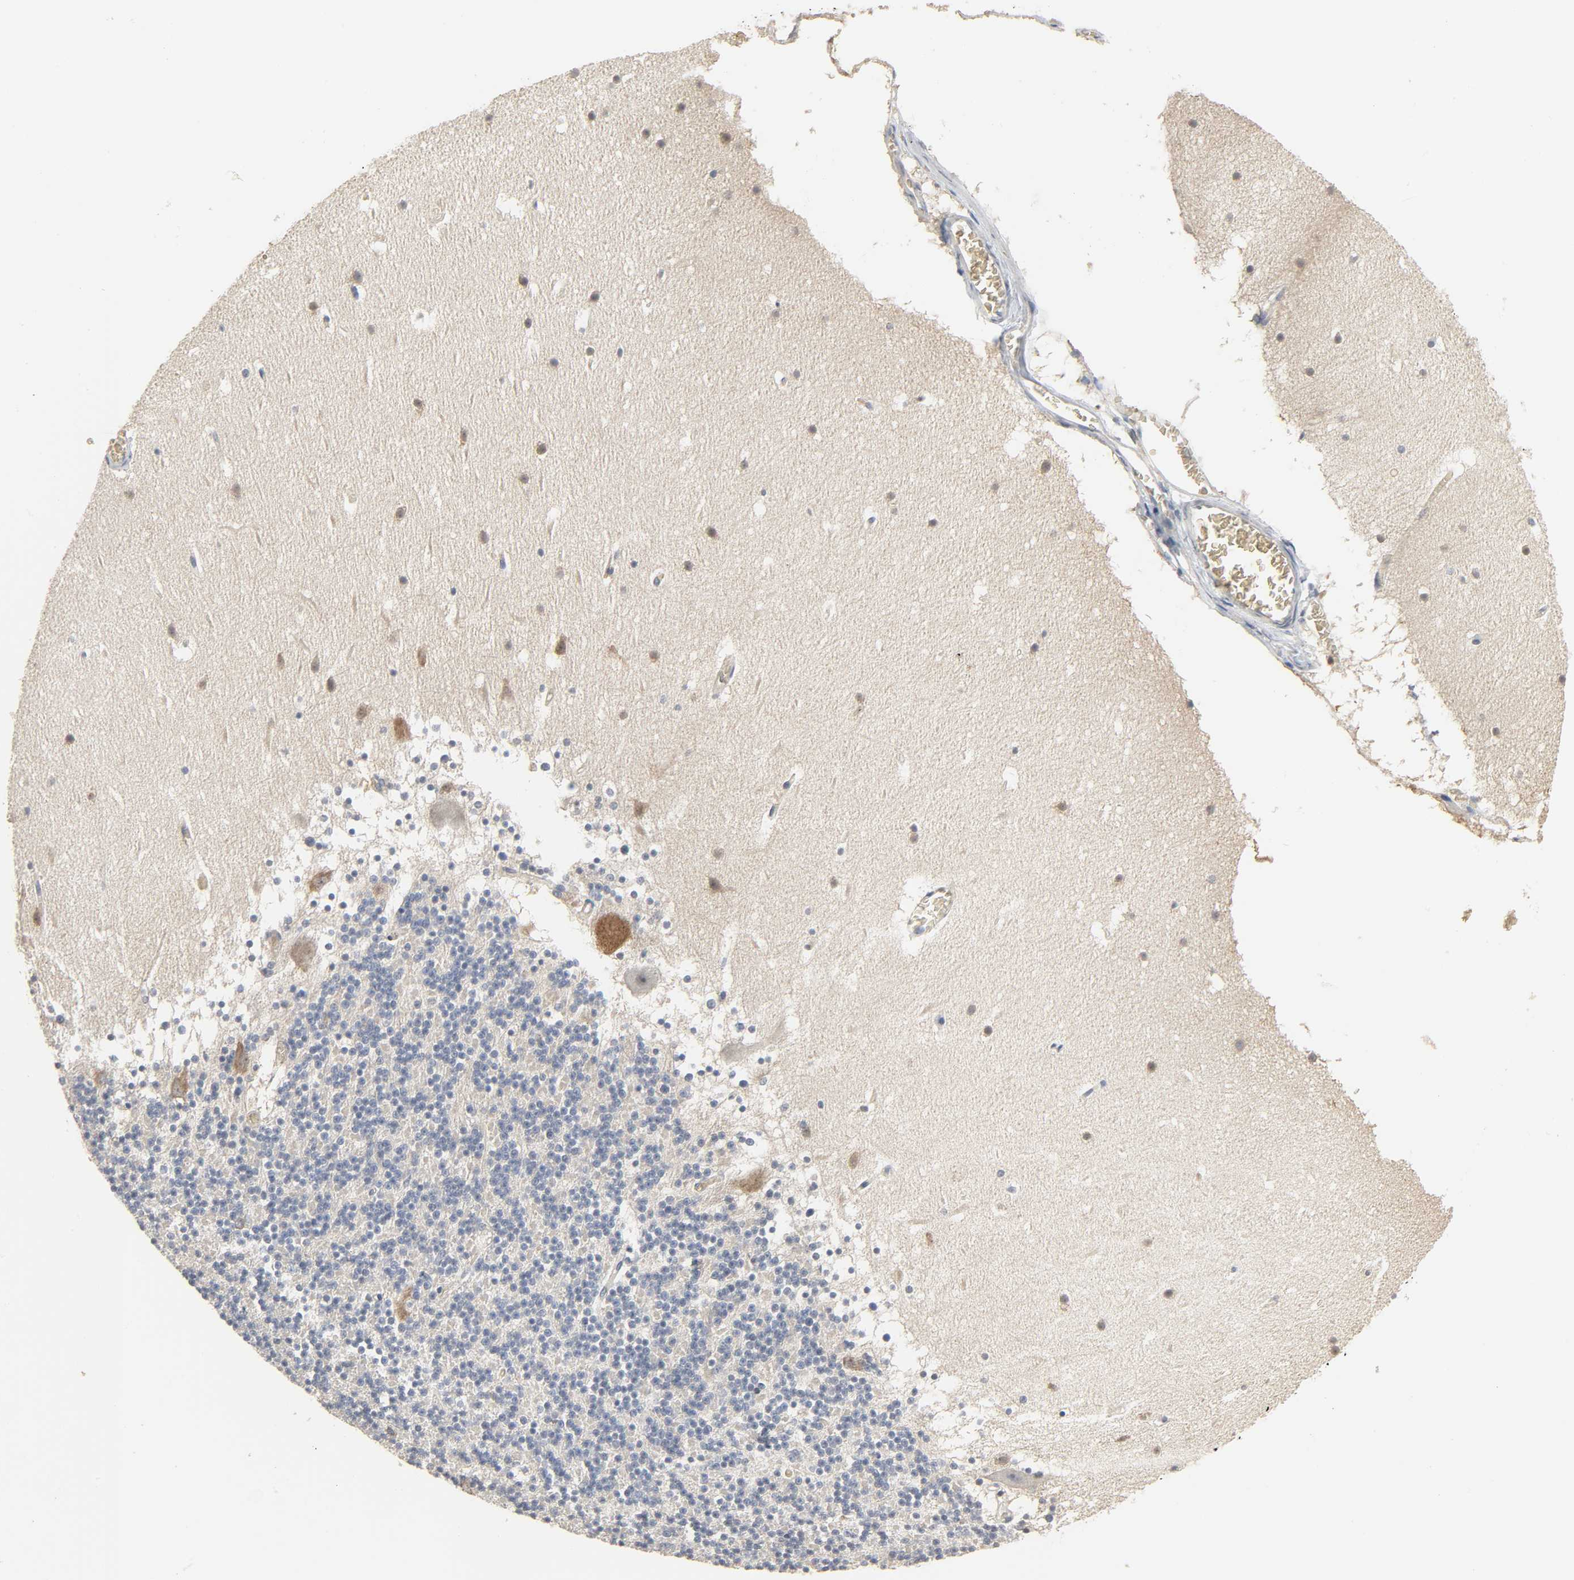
{"staining": {"intensity": "negative", "quantity": "none", "location": "none"}, "tissue": "cerebellum", "cell_type": "Cells in granular layer", "image_type": "normal", "snomed": [{"axis": "morphology", "description": "Normal tissue, NOS"}, {"axis": "topography", "description": "Cerebellum"}], "caption": "The image displays no staining of cells in granular layer in benign cerebellum. The staining is performed using DAB (3,3'-diaminobenzidine) brown chromogen with nuclei counter-stained in using hematoxylin.", "gene": "PLEKHA2", "patient": {"sex": "male", "age": 45}}